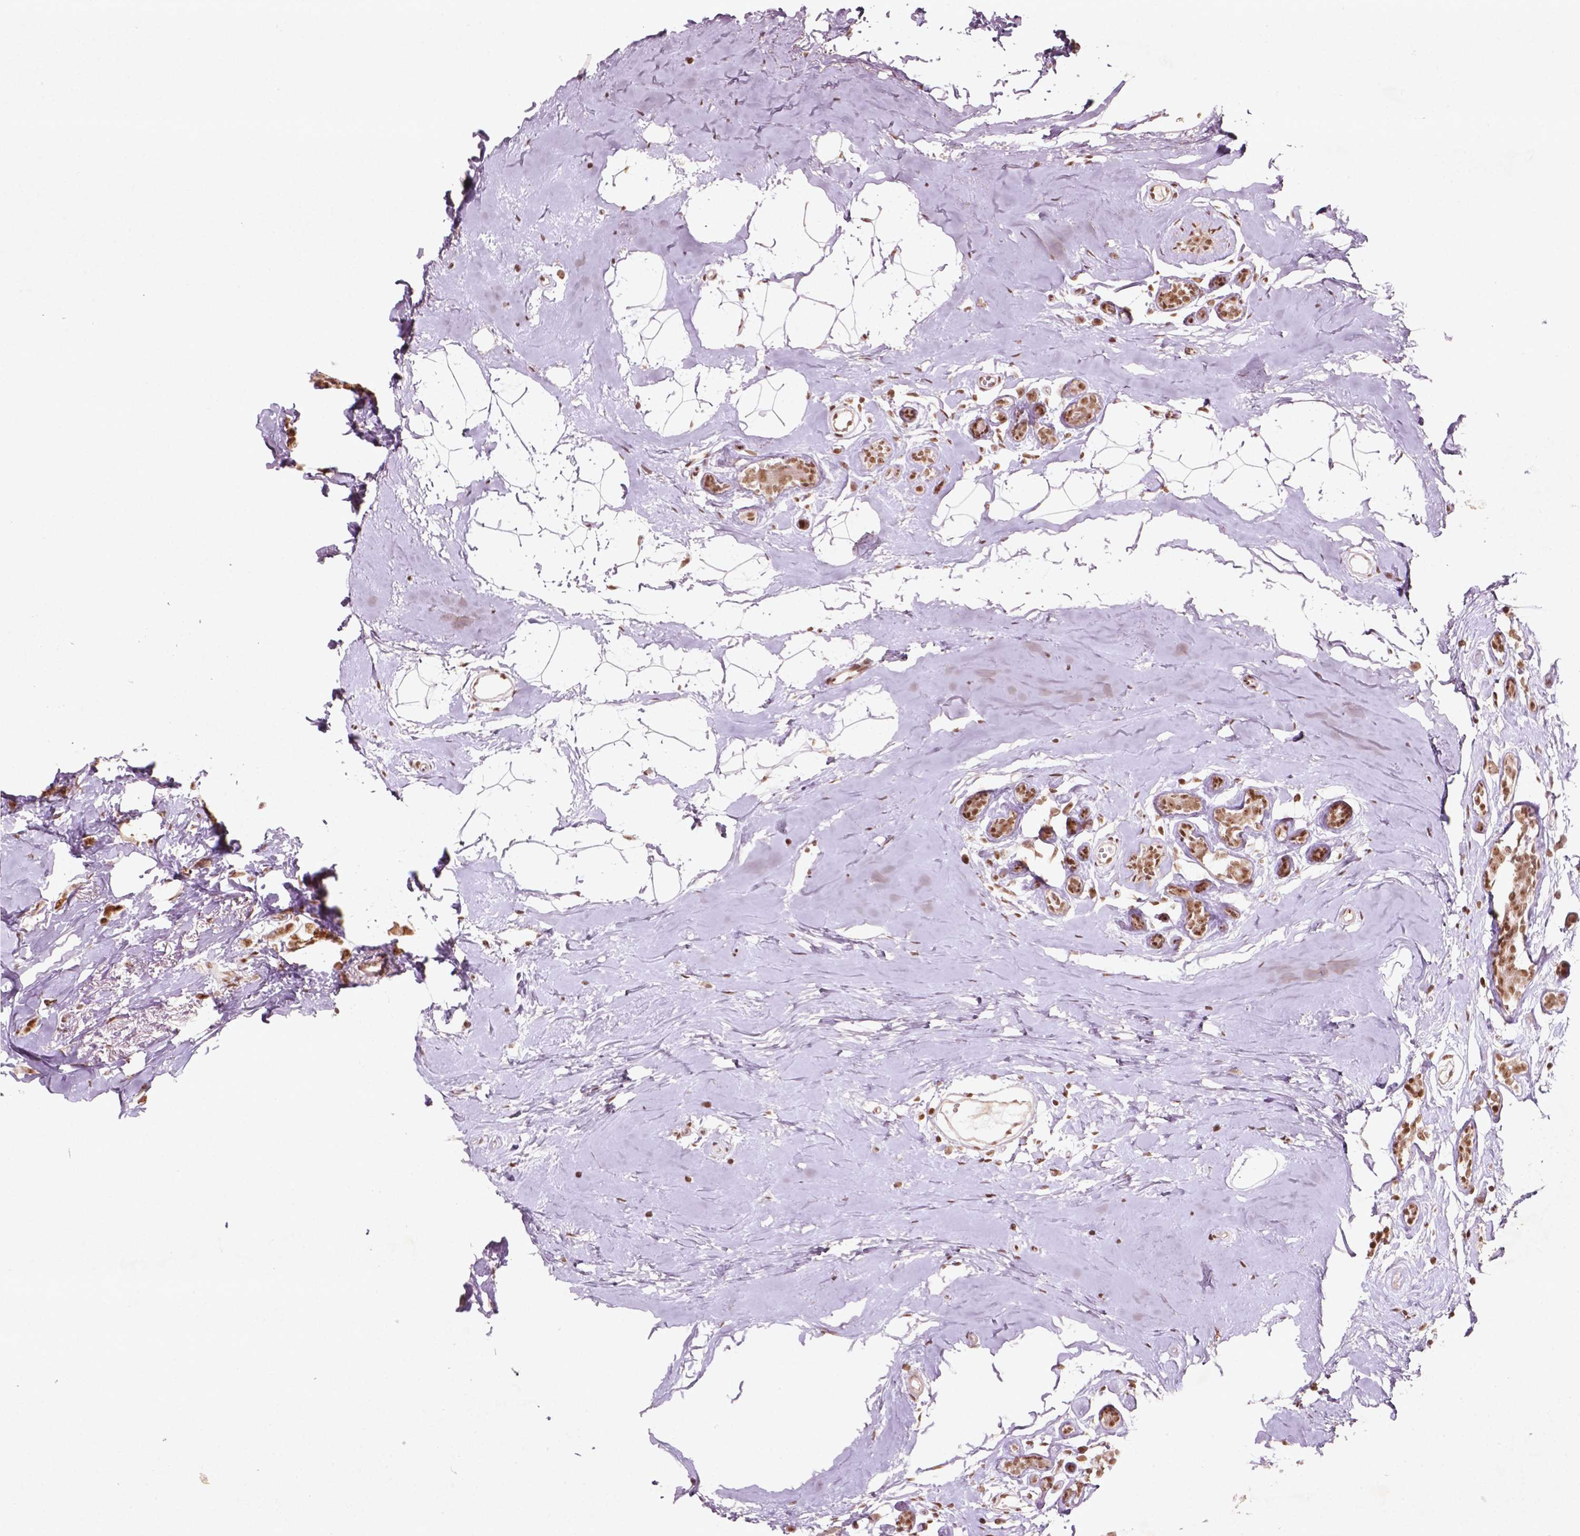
{"staining": {"intensity": "moderate", "quantity": ">75%", "location": "nuclear"}, "tissue": "breast cancer", "cell_type": "Tumor cells", "image_type": "cancer", "snomed": [{"axis": "morphology", "description": "Duct carcinoma"}, {"axis": "topography", "description": "Breast"}], "caption": "This image reveals breast invasive ductal carcinoma stained with immunohistochemistry (IHC) to label a protein in brown. The nuclear of tumor cells show moderate positivity for the protein. Nuclei are counter-stained blue.", "gene": "HMG20B", "patient": {"sex": "female", "age": 40}}